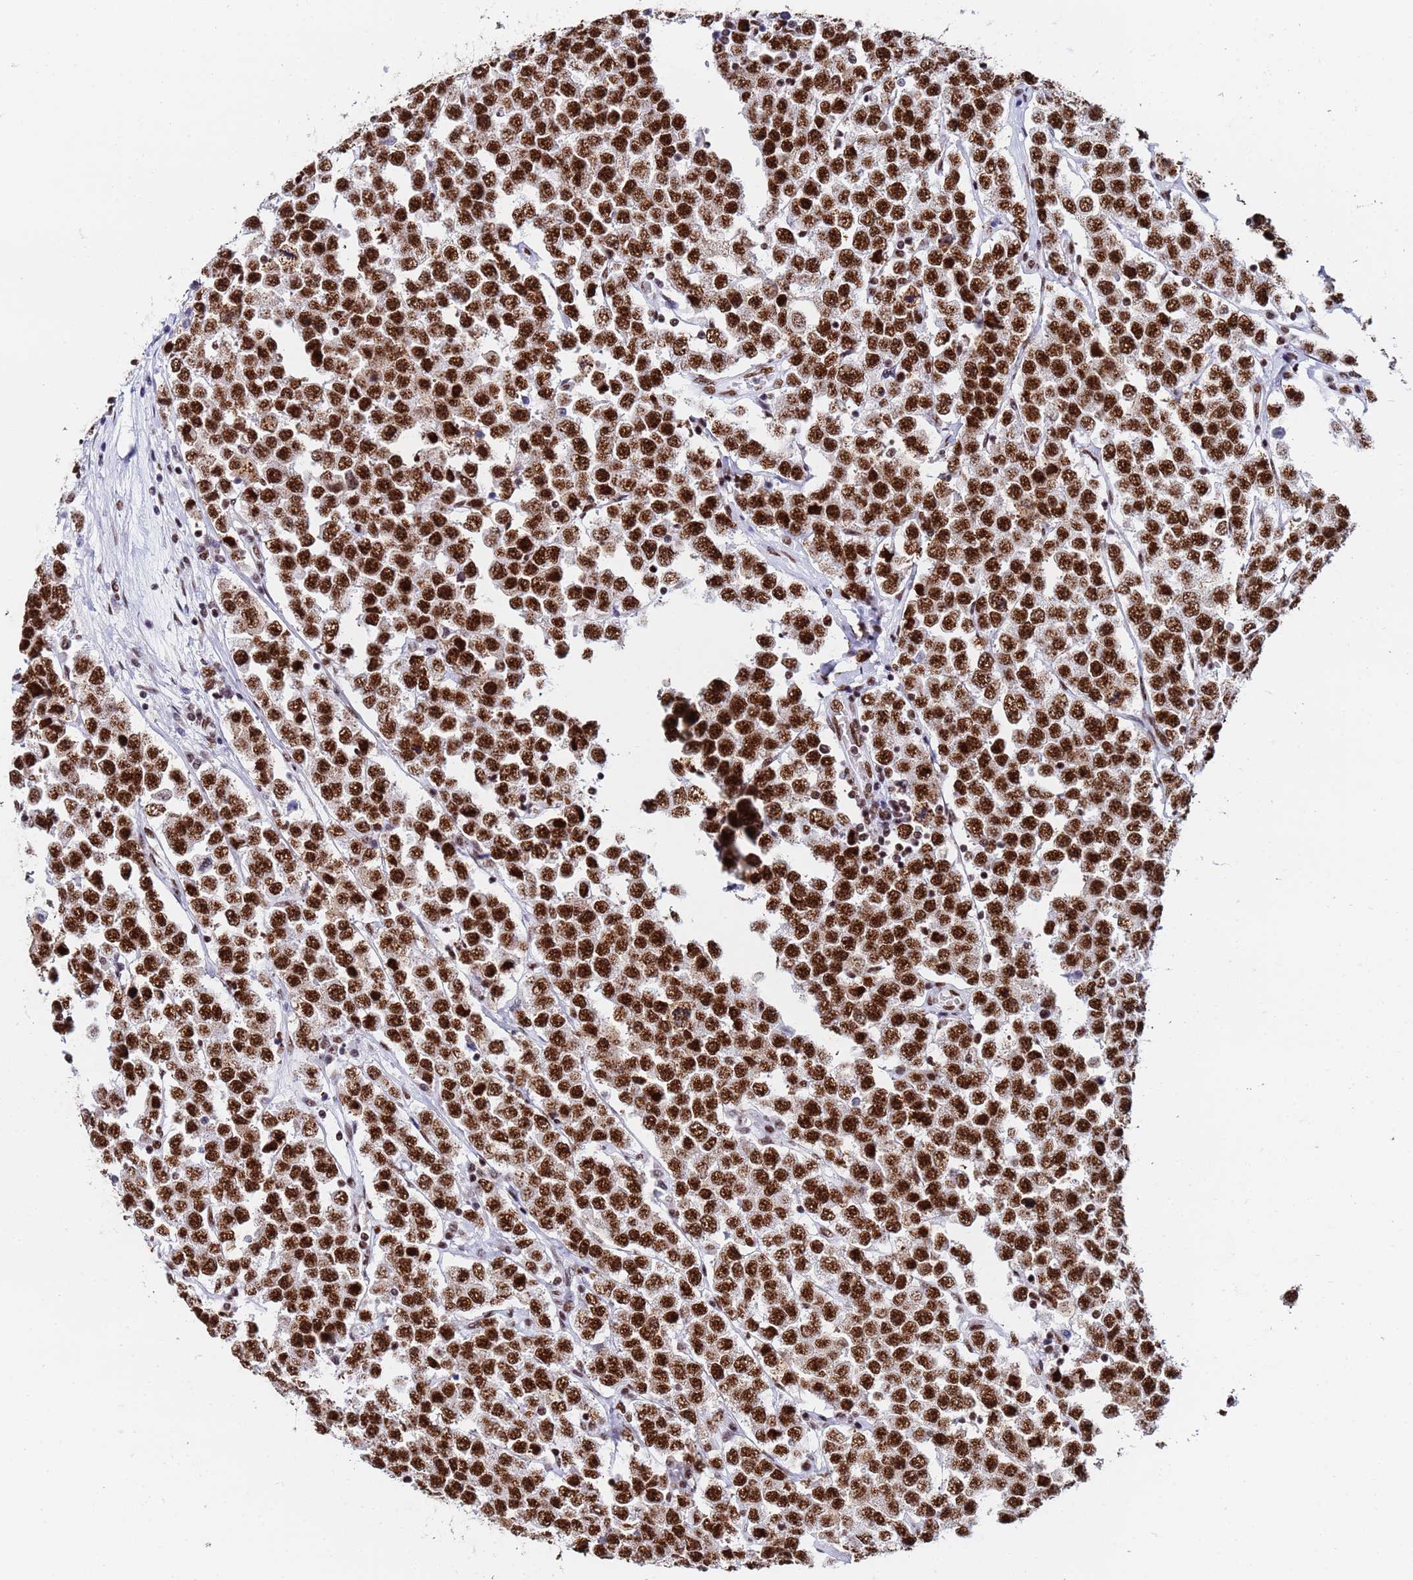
{"staining": {"intensity": "strong", "quantity": ">75%", "location": "nuclear"}, "tissue": "testis cancer", "cell_type": "Tumor cells", "image_type": "cancer", "snomed": [{"axis": "morphology", "description": "Seminoma, NOS"}, {"axis": "topography", "description": "Testis"}], "caption": "Strong nuclear staining is present in approximately >75% of tumor cells in testis cancer (seminoma).", "gene": "SNRPA1", "patient": {"sex": "male", "age": 28}}